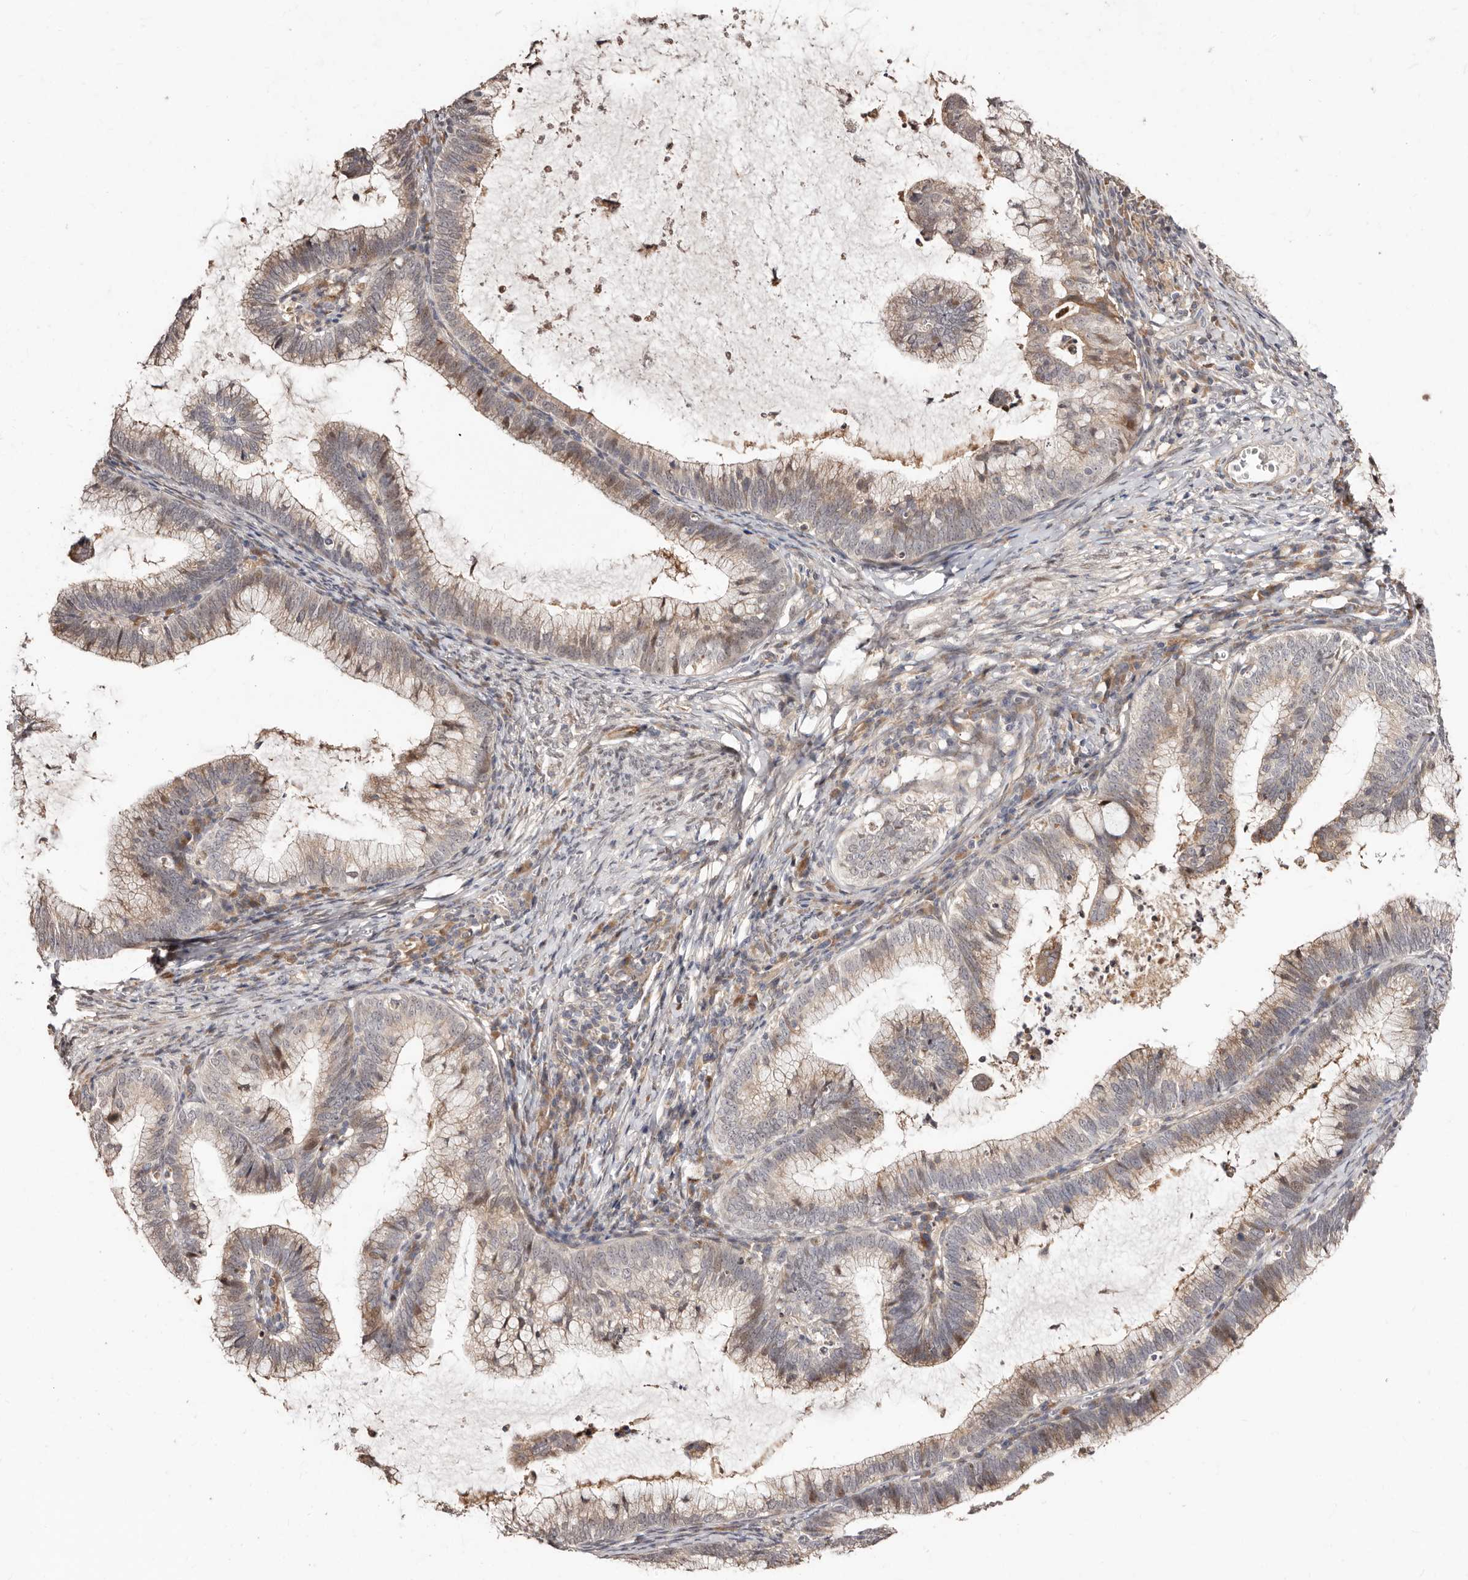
{"staining": {"intensity": "weak", "quantity": "25%-75%", "location": "cytoplasmic/membranous"}, "tissue": "cervical cancer", "cell_type": "Tumor cells", "image_type": "cancer", "snomed": [{"axis": "morphology", "description": "Adenocarcinoma, NOS"}, {"axis": "topography", "description": "Cervix"}], "caption": "IHC of human cervical adenocarcinoma demonstrates low levels of weak cytoplasmic/membranous staining in about 25%-75% of tumor cells.", "gene": "APOL6", "patient": {"sex": "female", "age": 36}}